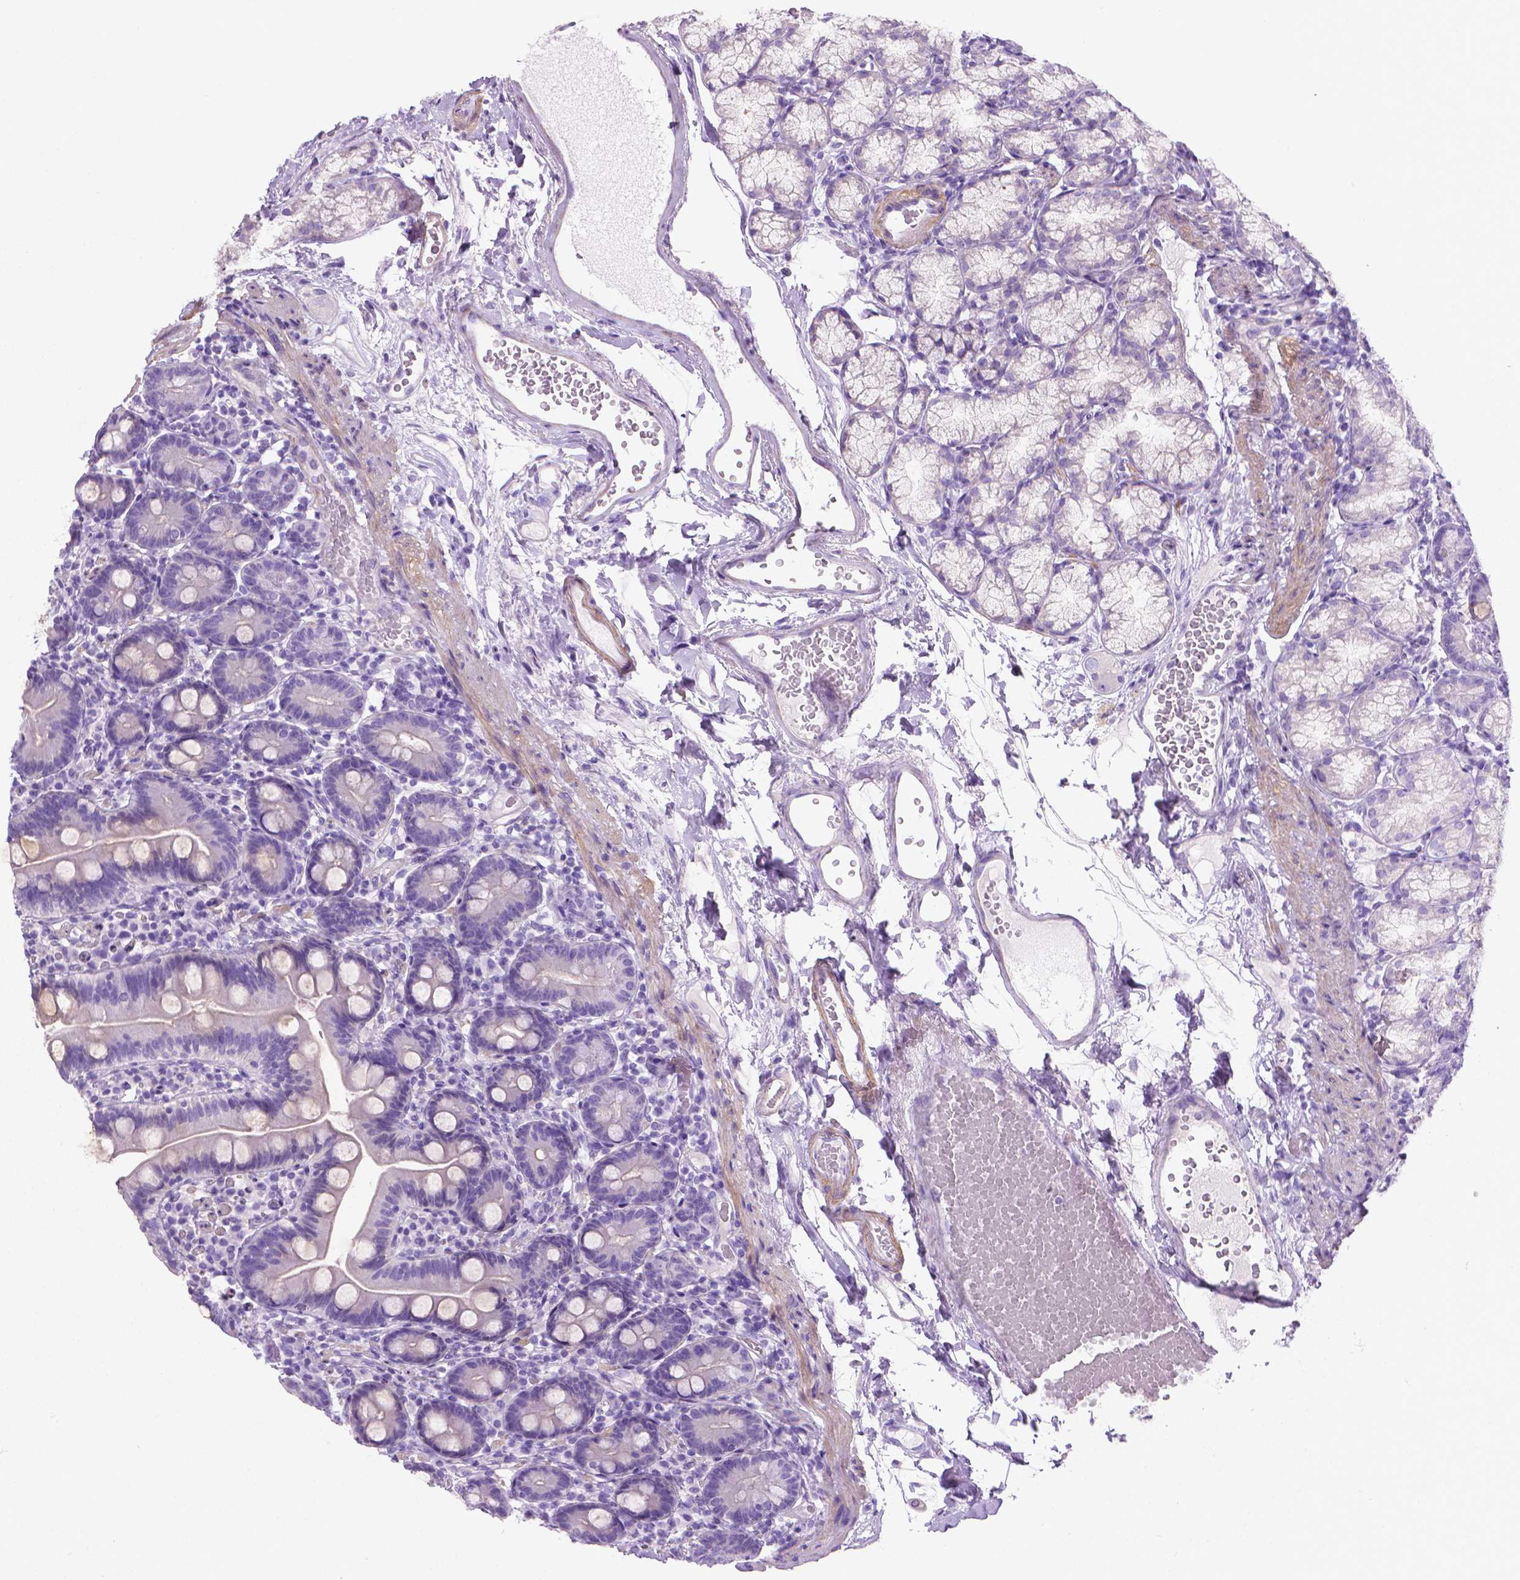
{"staining": {"intensity": "negative", "quantity": "none", "location": "none"}, "tissue": "duodenum", "cell_type": "Glandular cells", "image_type": "normal", "snomed": [{"axis": "morphology", "description": "Normal tissue, NOS"}, {"axis": "topography", "description": "Duodenum"}], "caption": "A photomicrograph of human duodenum is negative for staining in glandular cells. (Brightfield microscopy of DAB (3,3'-diaminobenzidine) IHC at high magnification).", "gene": "FASN", "patient": {"sex": "female", "age": 67}}